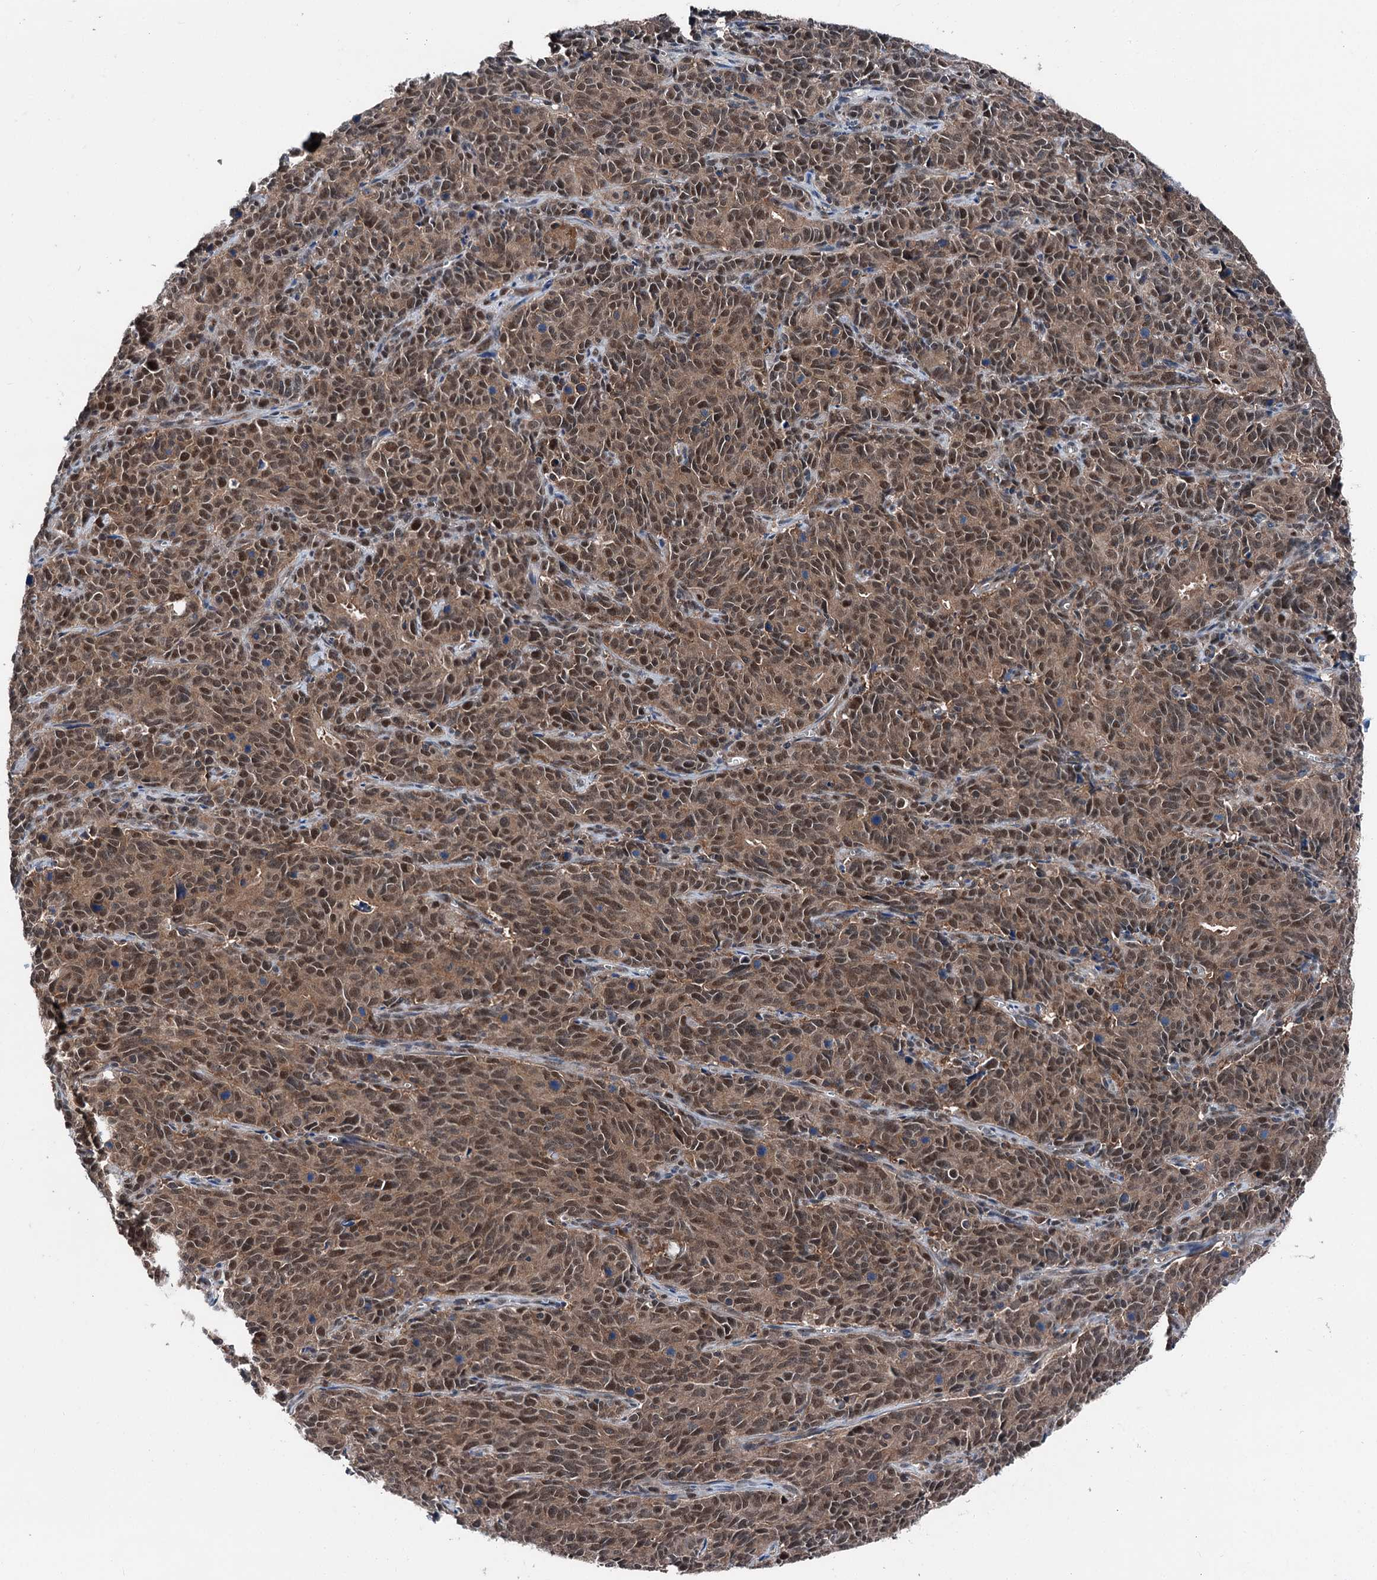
{"staining": {"intensity": "moderate", "quantity": ">75%", "location": "cytoplasmic/membranous,nuclear"}, "tissue": "cervical cancer", "cell_type": "Tumor cells", "image_type": "cancer", "snomed": [{"axis": "morphology", "description": "Squamous cell carcinoma, NOS"}, {"axis": "topography", "description": "Cervix"}], "caption": "Approximately >75% of tumor cells in cervical cancer (squamous cell carcinoma) reveal moderate cytoplasmic/membranous and nuclear protein staining as visualized by brown immunohistochemical staining.", "gene": "PSMD13", "patient": {"sex": "female", "age": 60}}